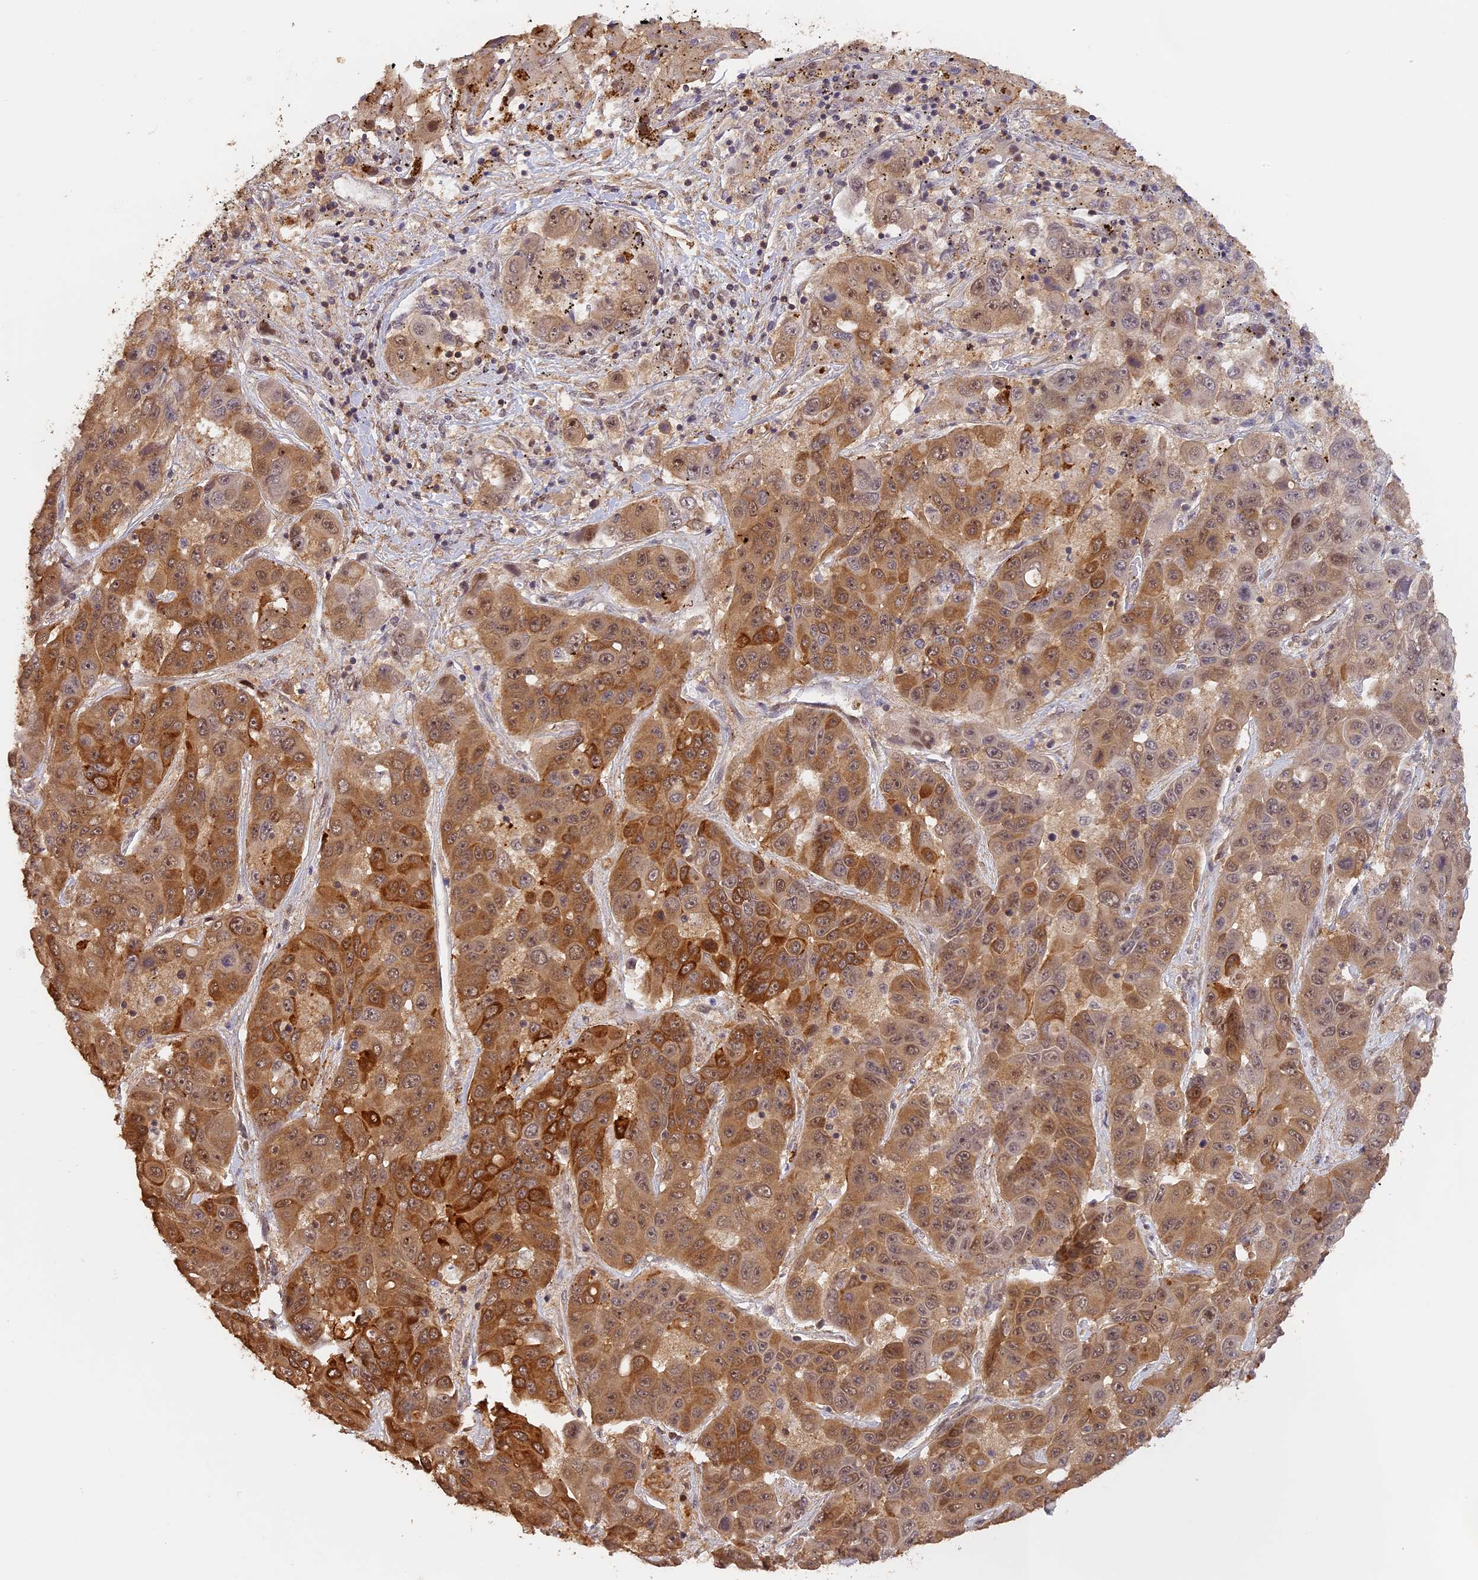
{"staining": {"intensity": "strong", "quantity": "25%-75%", "location": "cytoplasmic/membranous"}, "tissue": "liver cancer", "cell_type": "Tumor cells", "image_type": "cancer", "snomed": [{"axis": "morphology", "description": "Cholangiocarcinoma"}, {"axis": "topography", "description": "Liver"}], "caption": "Protein expression analysis of human cholangiocarcinoma (liver) reveals strong cytoplasmic/membranous positivity in approximately 25%-75% of tumor cells.", "gene": "MYBL2", "patient": {"sex": "female", "age": 52}}